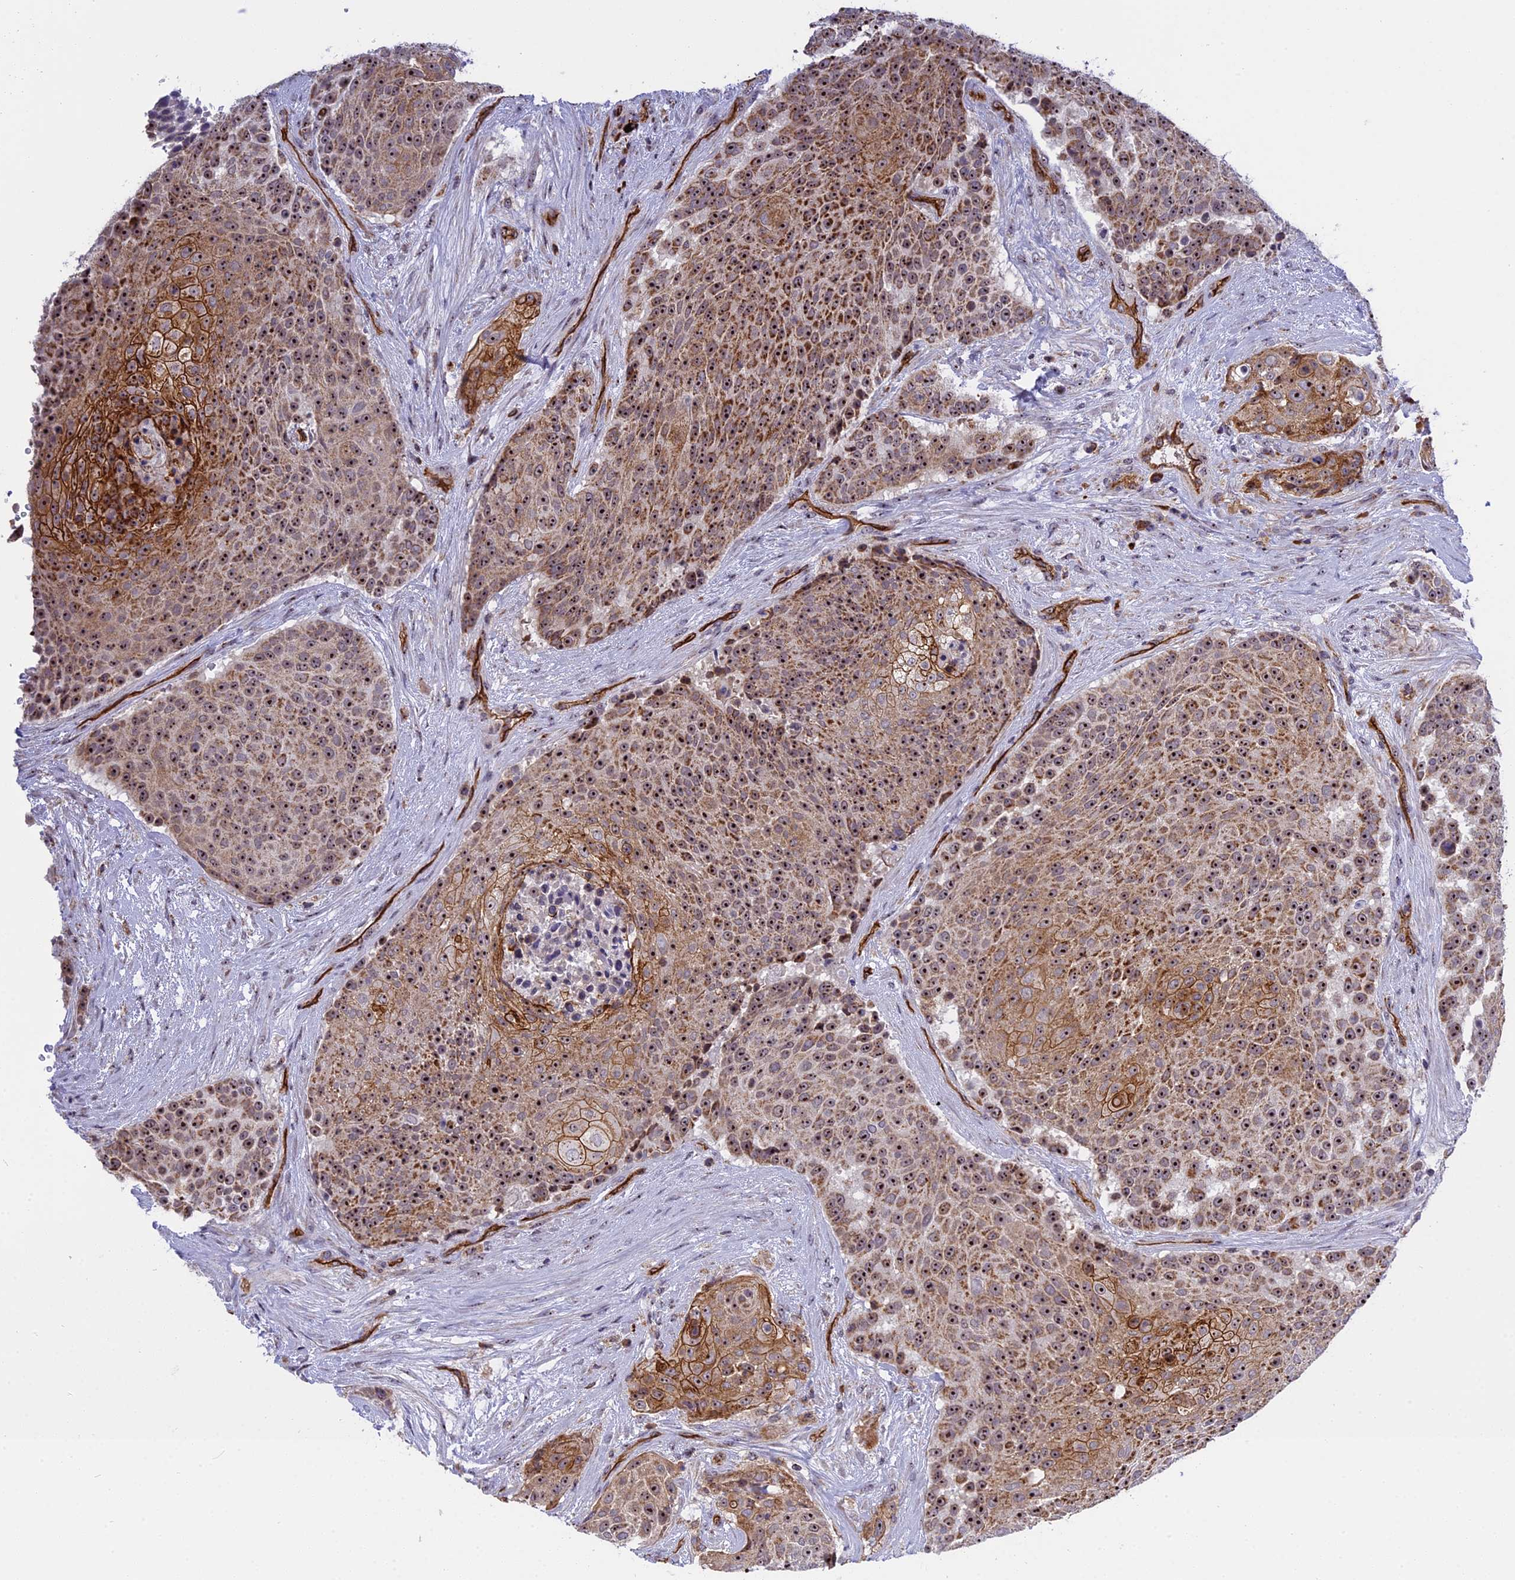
{"staining": {"intensity": "moderate", "quantity": ">75%", "location": "cytoplasmic/membranous,nuclear"}, "tissue": "urothelial cancer", "cell_type": "Tumor cells", "image_type": "cancer", "snomed": [{"axis": "morphology", "description": "Urothelial carcinoma, High grade"}, {"axis": "topography", "description": "Urinary bladder"}], "caption": "Brown immunohistochemical staining in human urothelial carcinoma (high-grade) demonstrates moderate cytoplasmic/membranous and nuclear positivity in about >75% of tumor cells.", "gene": "MPND", "patient": {"sex": "female", "age": 63}}